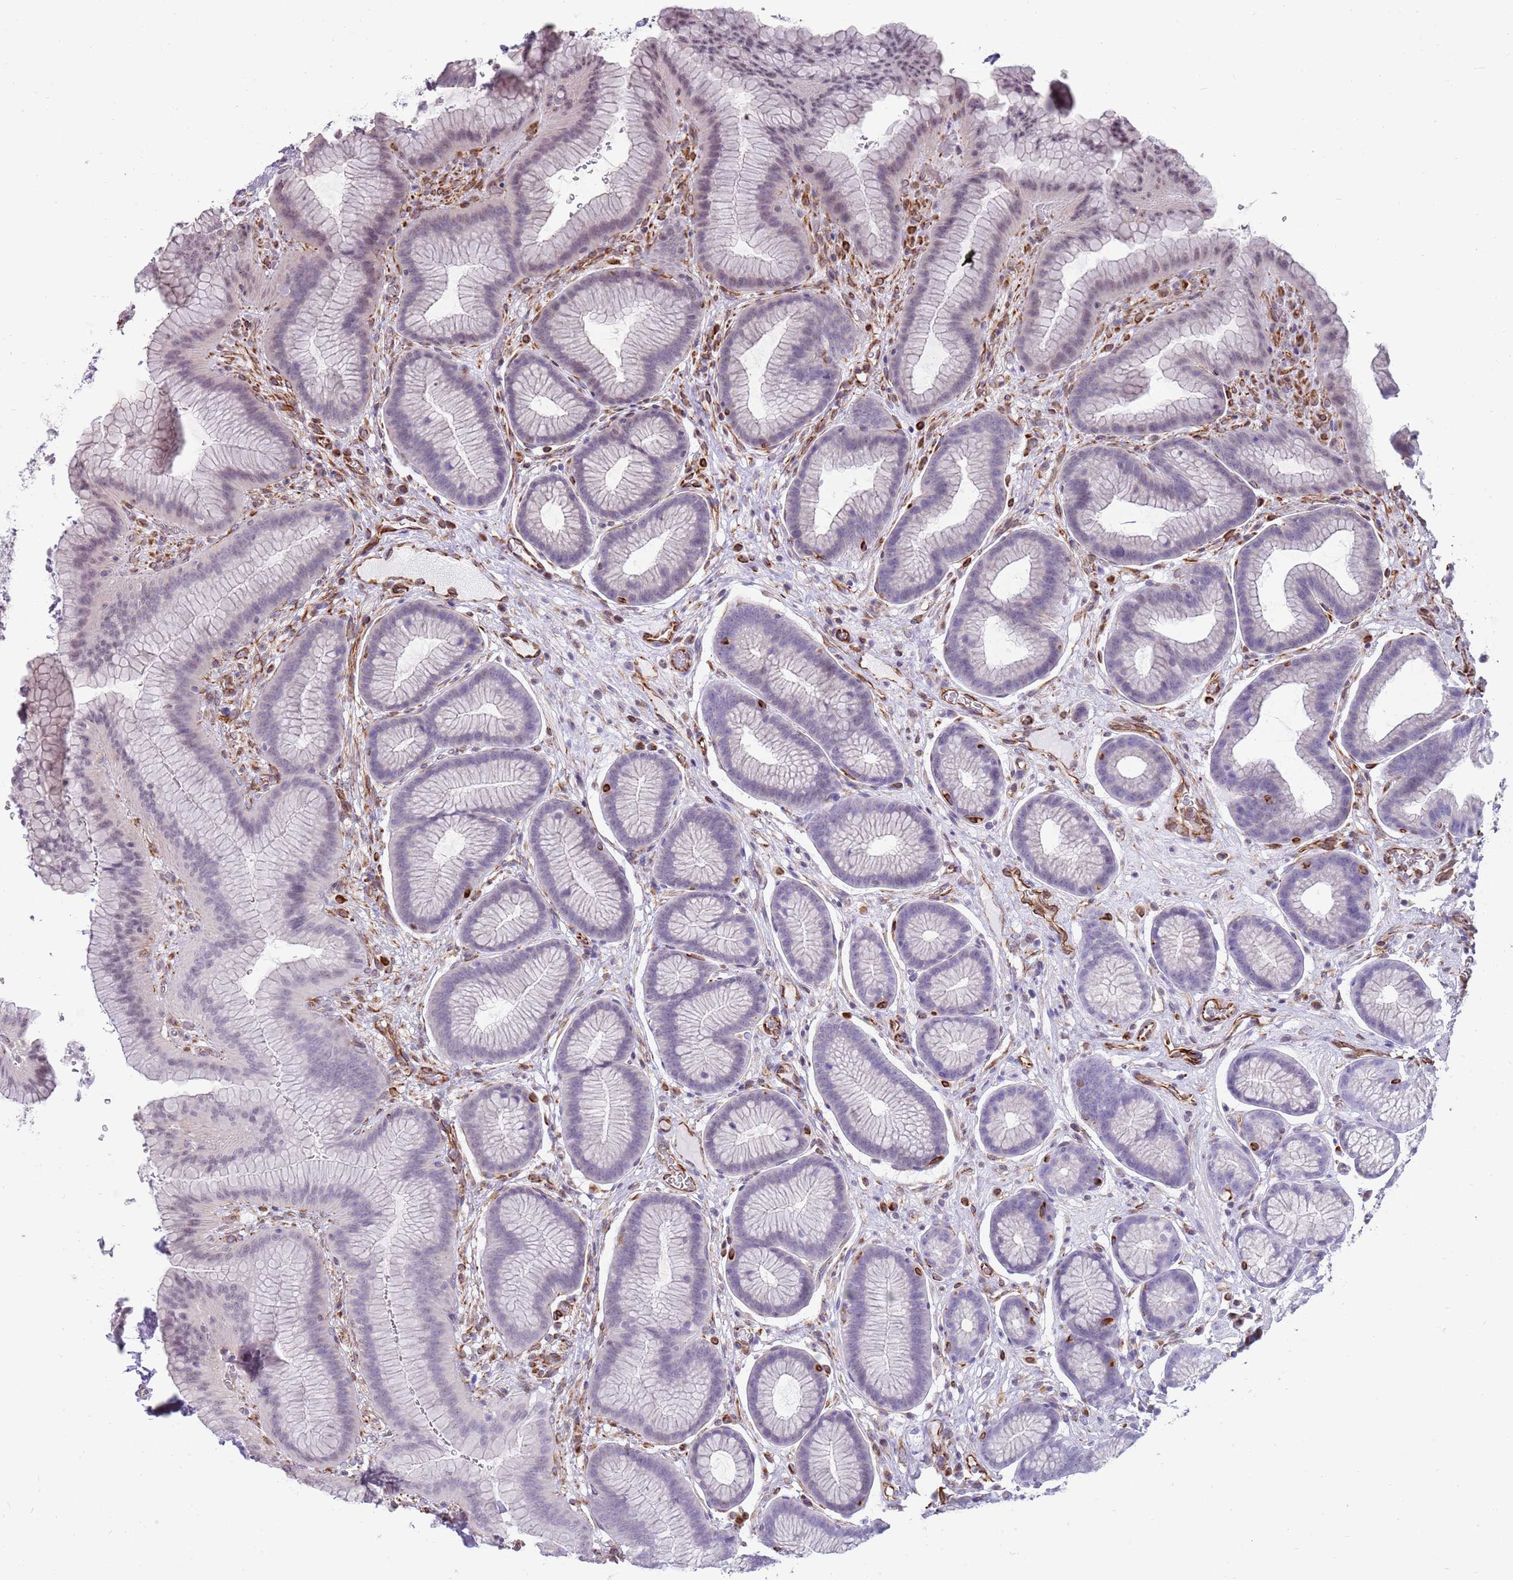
{"staining": {"intensity": "negative", "quantity": "none", "location": "none"}, "tissue": "stomach", "cell_type": "Glandular cells", "image_type": "normal", "snomed": [{"axis": "morphology", "description": "Normal tissue, NOS"}, {"axis": "topography", "description": "Stomach"}], "caption": "High power microscopy histopathology image of an IHC photomicrograph of normal stomach, revealing no significant staining in glandular cells. (DAB (3,3'-diaminobenzidine) immunohistochemistry visualized using brightfield microscopy, high magnification).", "gene": "ENSG00000271254", "patient": {"sex": "male", "age": 42}}